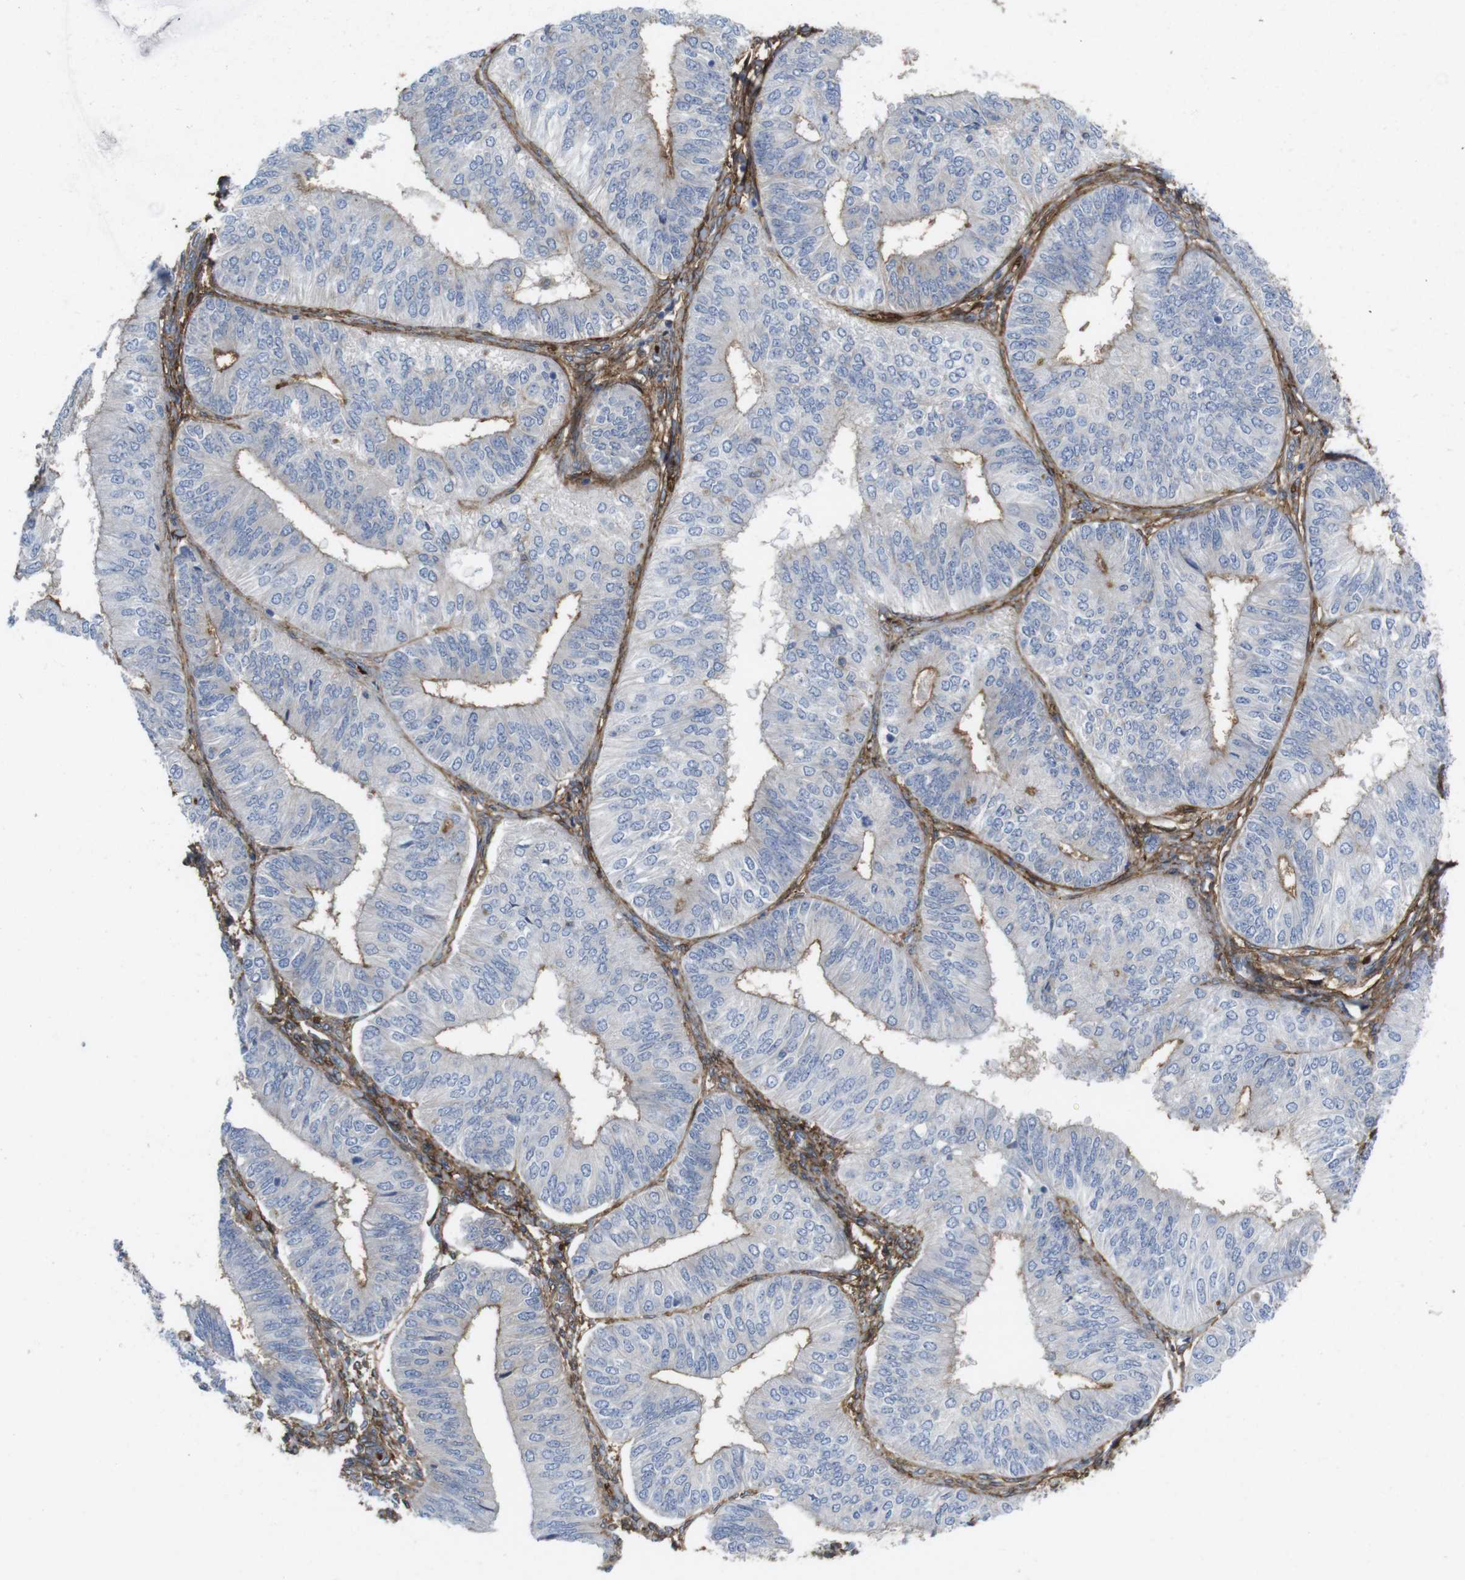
{"staining": {"intensity": "moderate", "quantity": "25%-75%", "location": "cytoplasmic/membranous"}, "tissue": "endometrial cancer", "cell_type": "Tumor cells", "image_type": "cancer", "snomed": [{"axis": "morphology", "description": "Adenocarcinoma, NOS"}, {"axis": "topography", "description": "Endometrium"}], "caption": "Moderate cytoplasmic/membranous expression for a protein is seen in about 25%-75% of tumor cells of endometrial cancer (adenocarcinoma) using IHC.", "gene": "CYBRD1", "patient": {"sex": "female", "age": 58}}